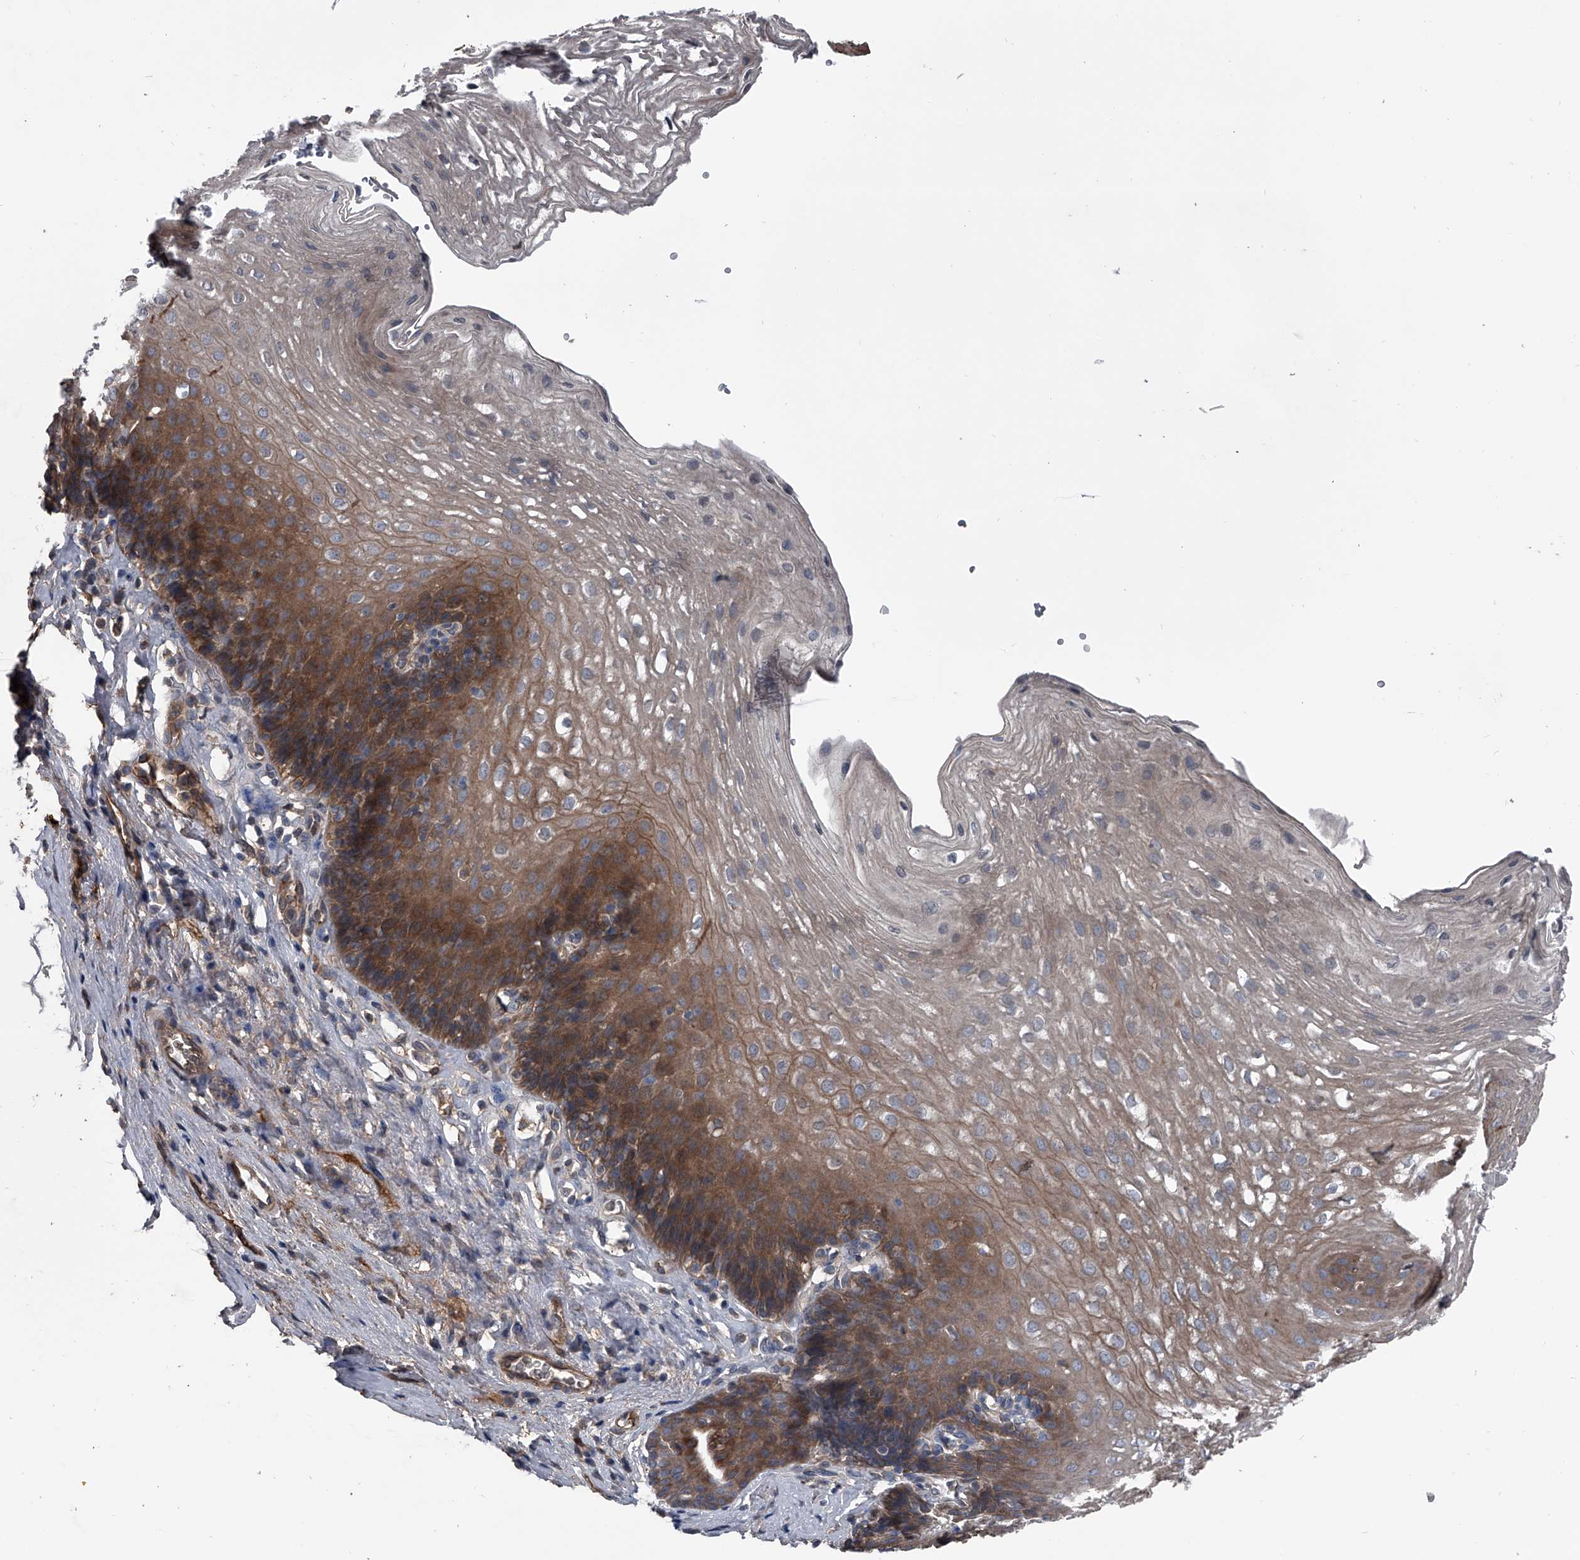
{"staining": {"intensity": "moderate", "quantity": ">75%", "location": "cytoplasmic/membranous"}, "tissue": "esophagus", "cell_type": "Squamous epithelial cells", "image_type": "normal", "snomed": [{"axis": "morphology", "description": "Normal tissue, NOS"}, {"axis": "topography", "description": "Esophagus"}], "caption": "Protein expression analysis of benign esophagus exhibits moderate cytoplasmic/membranous positivity in about >75% of squamous epithelial cells. (Stains: DAB (3,3'-diaminobenzidine) in brown, nuclei in blue, Microscopy: brightfield microscopy at high magnification).", "gene": "KIF13A", "patient": {"sex": "female", "age": 66}}